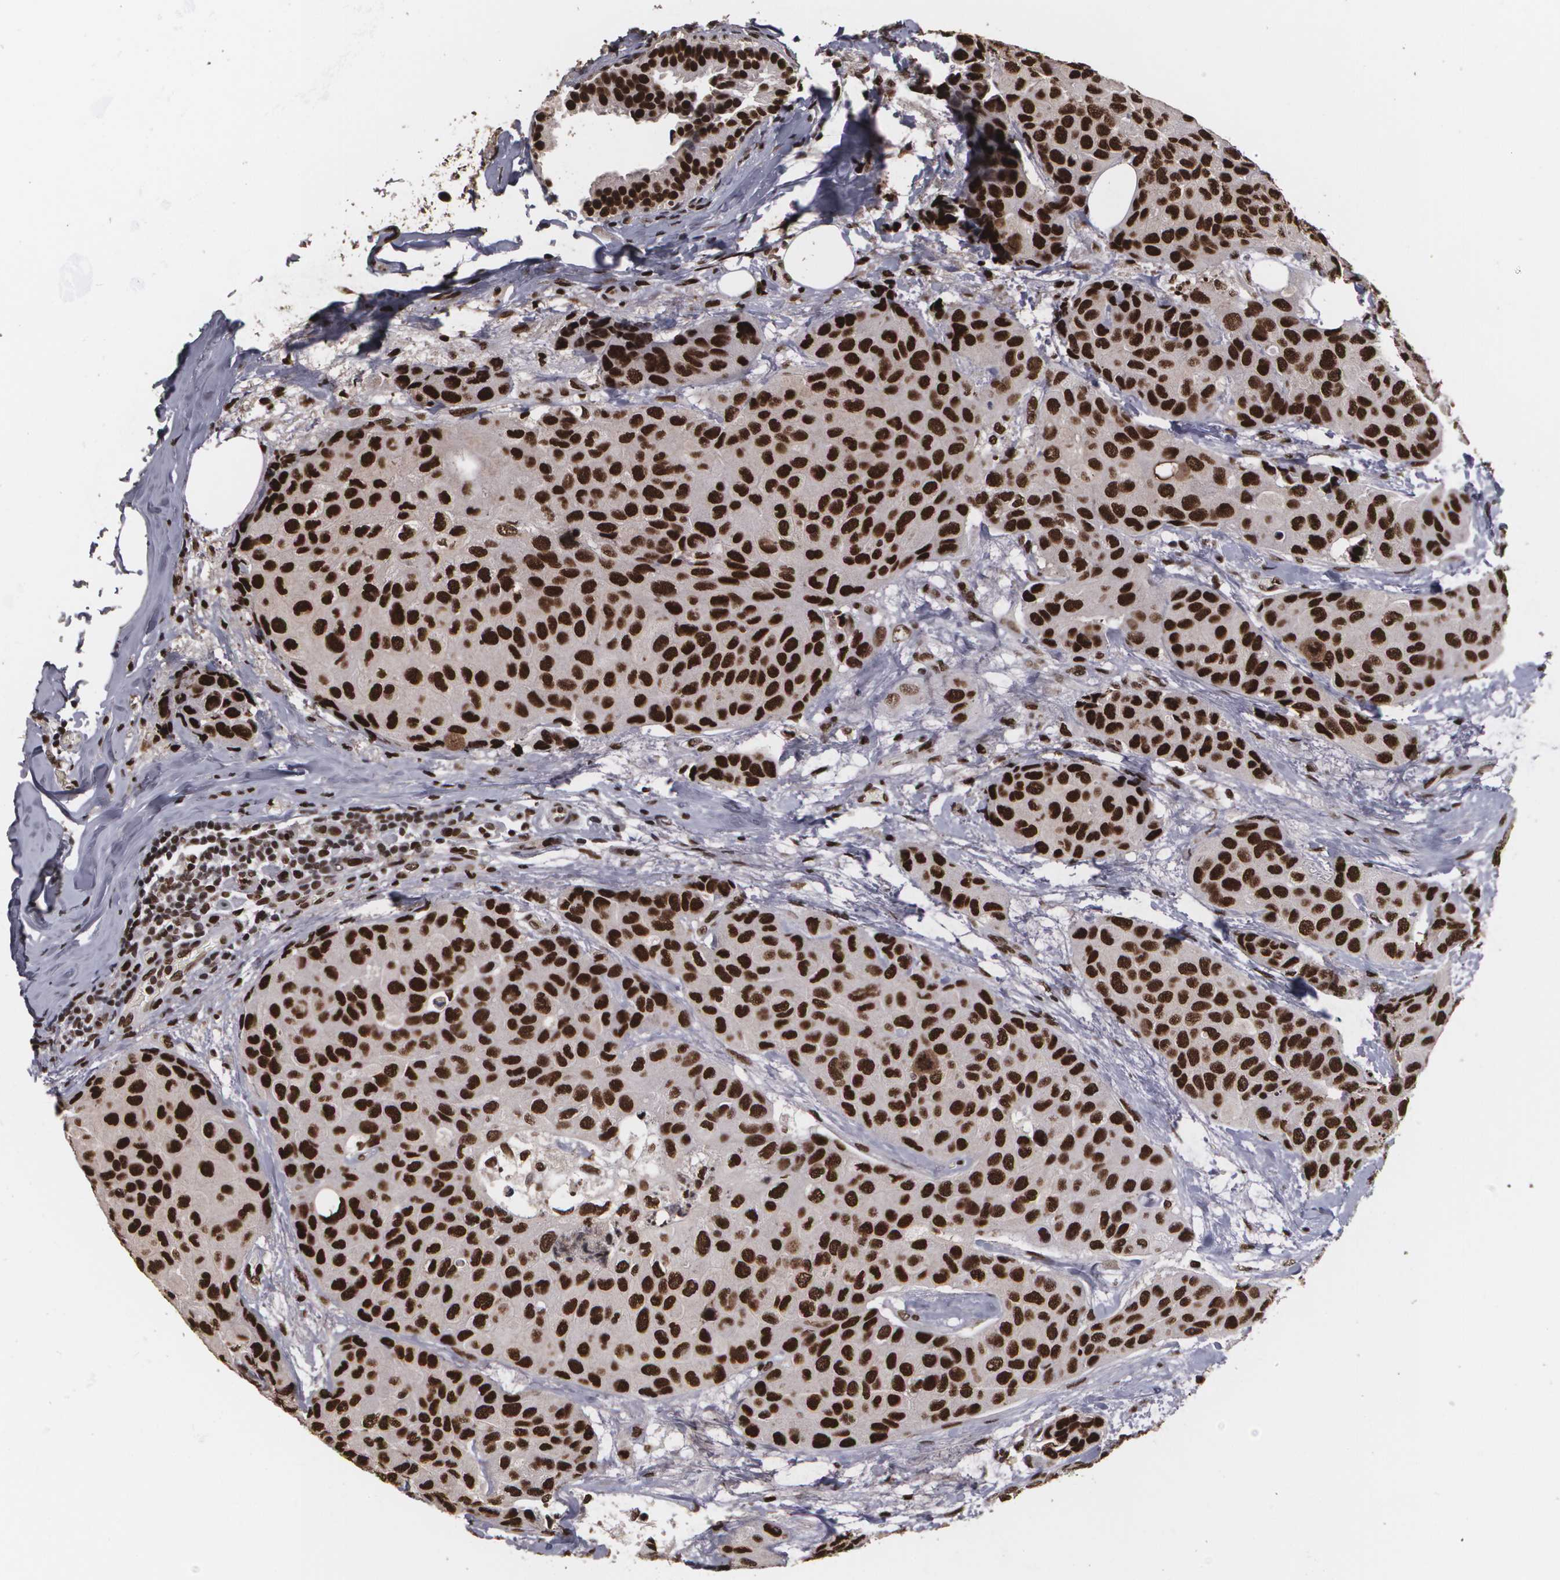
{"staining": {"intensity": "strong", "quantity": ">75%", "location": "cytoplasmic/membranous,nuclear"}, "tissue": "breast cancer", "cell_type": "Tumor cells", "image_type": "cancer", "snomed": [{"axis": "morphology", "description": "Duct carcinoma"}, {"axis": "topography", "description": "Breast"}], "caption": "Infiltrating ductal carcinoma (breast) tissue displays strong cytoplasmic/membranous and nuclear positivity in approximately >75% of tumor cells, visualized by immunohistochemistry.", "gene": "RCOR1", "patient": {"sex": "female", "age": 68}}